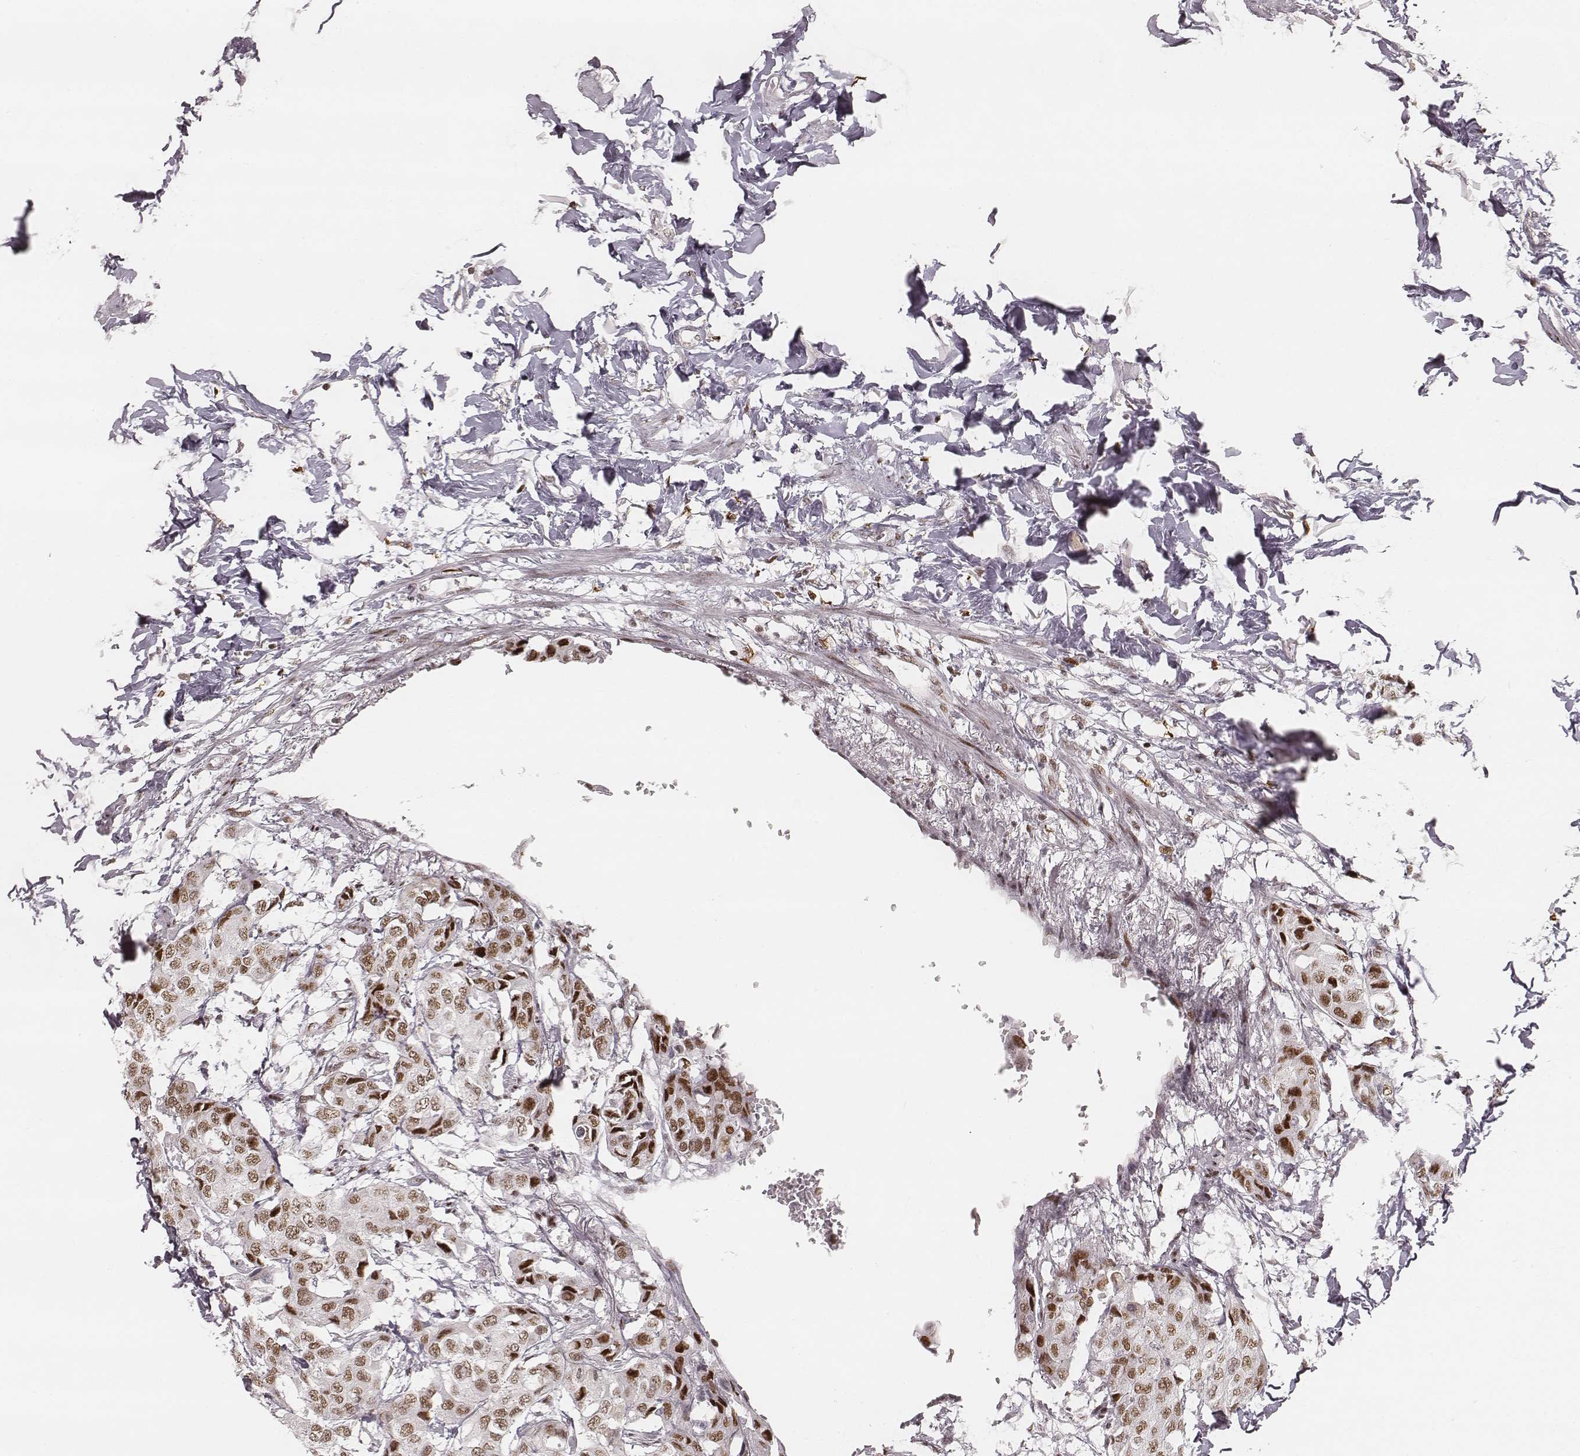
{"staining": {"intensity": "moderate", "quantity": ">75%", "location": "nuclear"}, "tissue": "breast cancer", "cell_type": "Tumor cells", "image_type": "cancer", "snomed": [{"axis": "morphology", "description": "Duct carcinoma"}, {"axis": "topography", "description": "Breast"}], "caption": "Breast cancer tissue shows moderate nuclear staining in approximately >75% of tumor cells Immunohistochemistry (ihc) stains the protein in brown and the nuclei are stained blue.", "gene": "HNRNPC", "patient": {"sex": "female", "age": 80}}